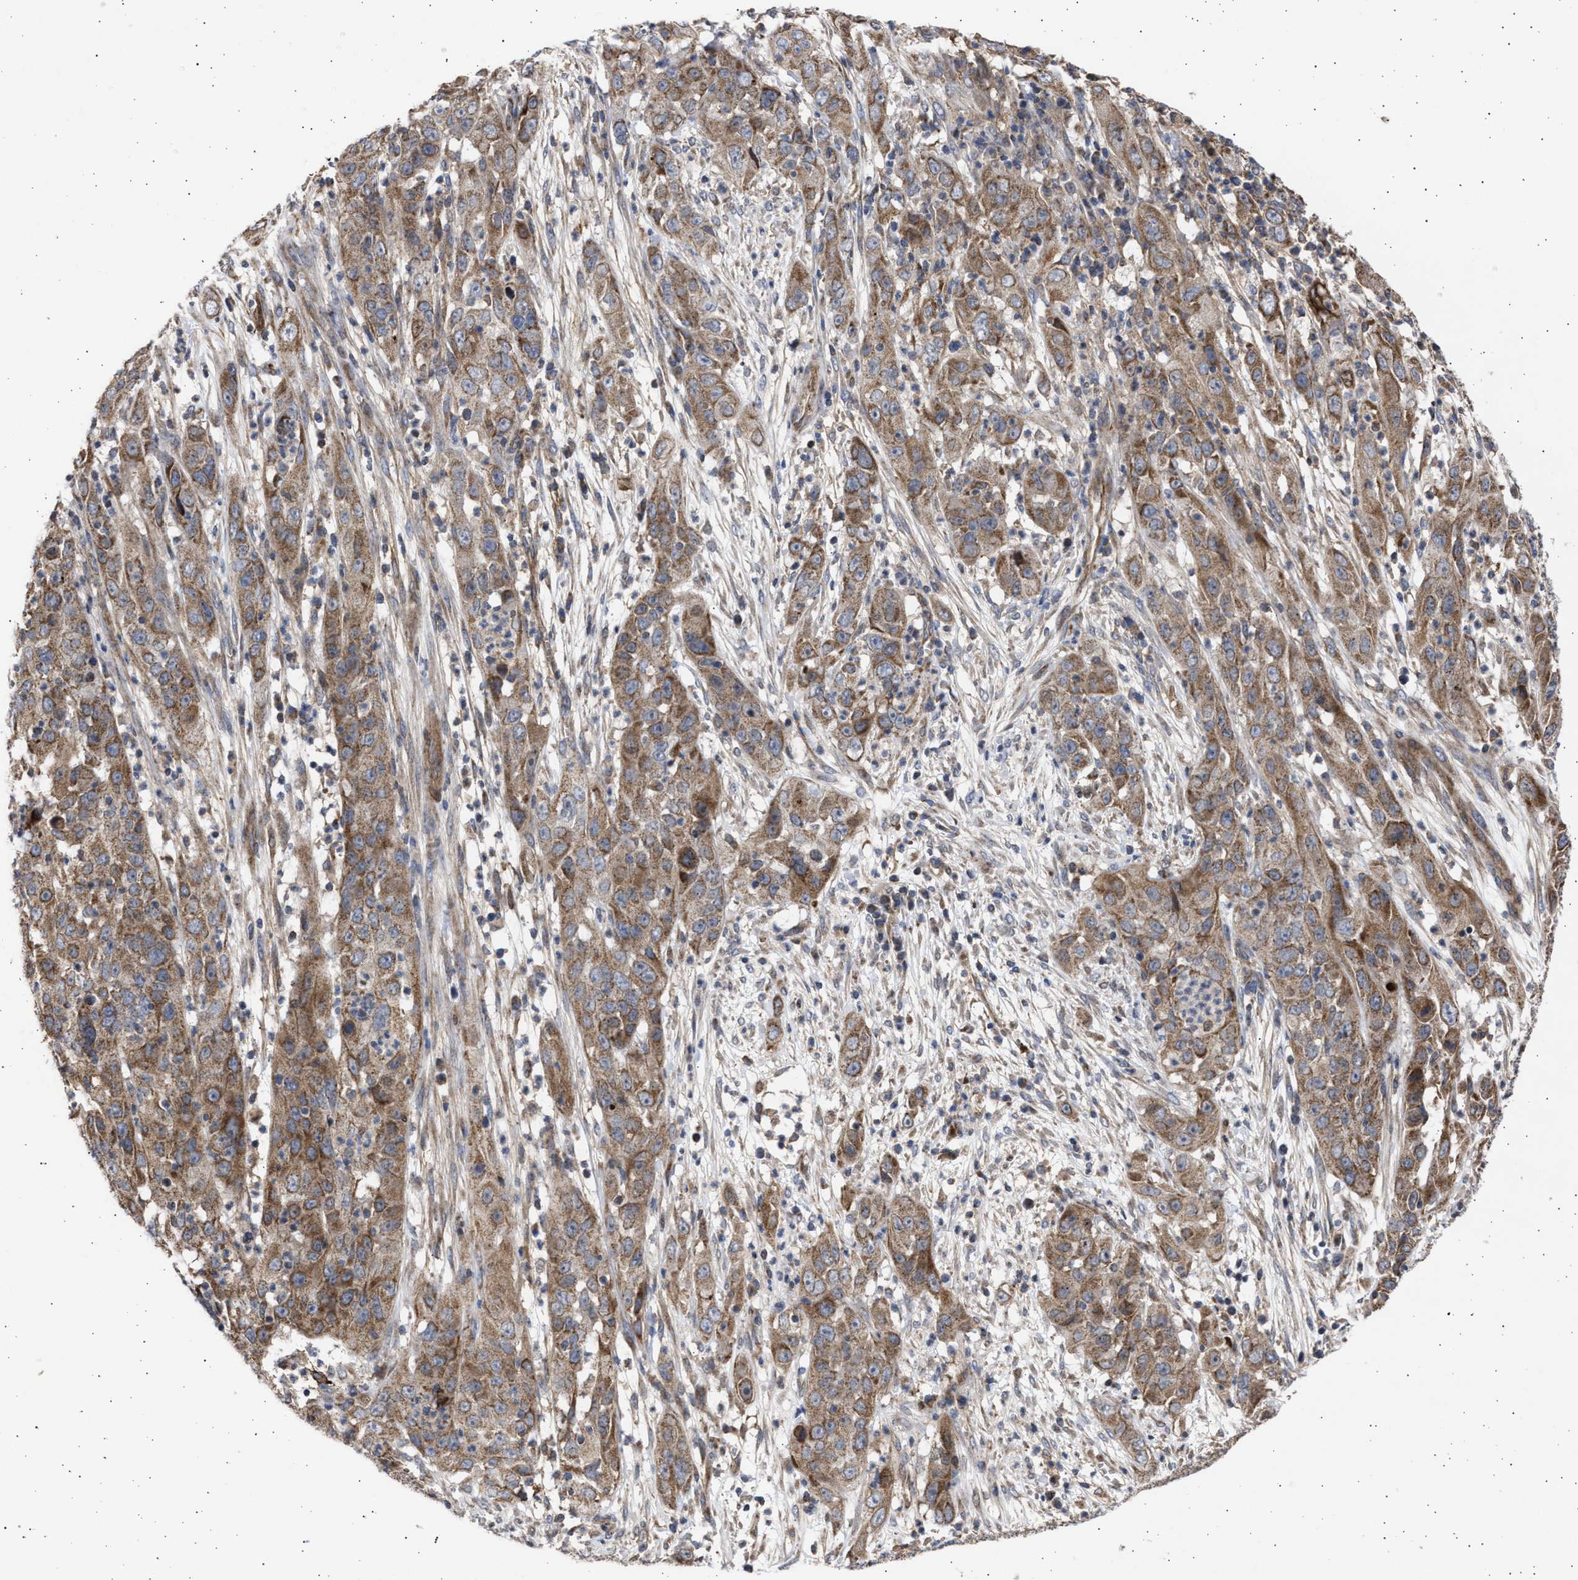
{"staining": {"intensity": "strong", "quantity": ">75%", "location": "cytoplasmic/membranous"}, "tissue": "cervical cancer", "cell_type": "Tumor cells", "image_type": "cancer", "snomed": [{"axis": "morphology", "description": "Squamous cell carcinoma, NOS"}, {"axis": "topography", "description": "Cervix"}], "caption": "Immunohistochemistry micrograph of human cervical cancer stained for a protein (brown), which demonstrates high levels of strong cytoplasmic/membranous positivity in approximately >75% of tumor cells.", "gene": "TTC19", "patient": {"sex": "female", "age": 32}}